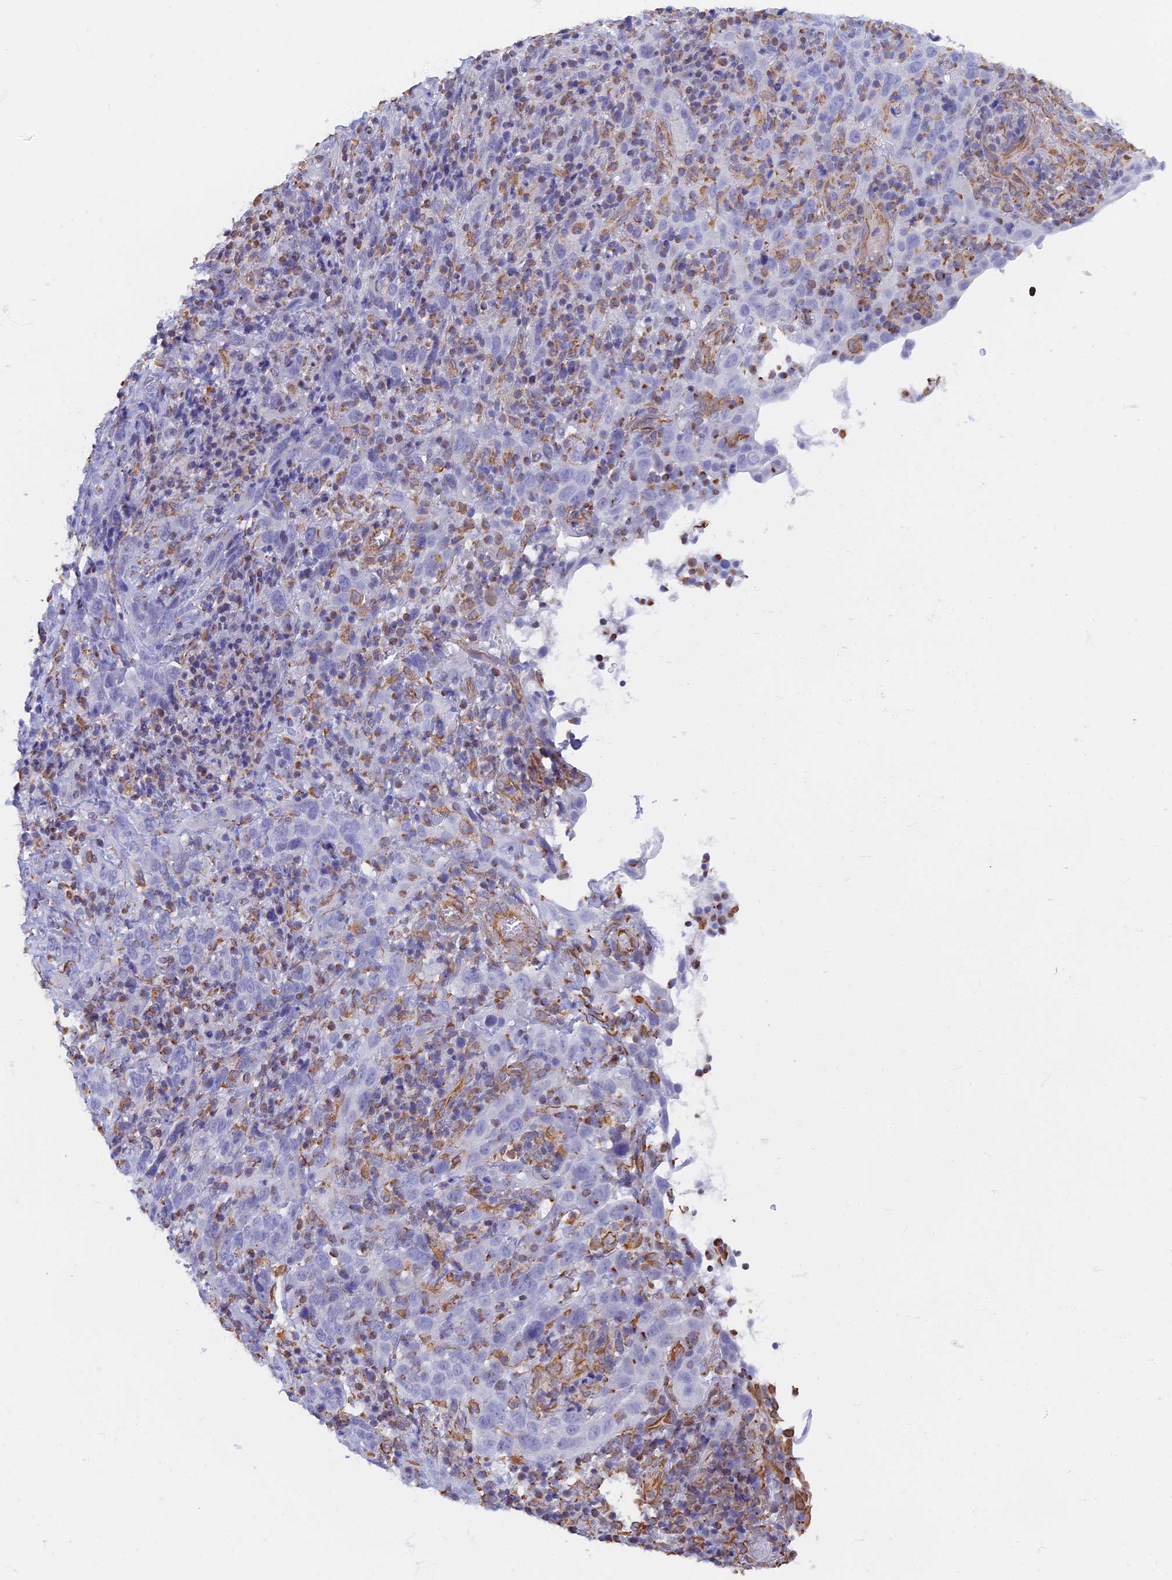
{"staining": {"intensity": "negative", "quantity": "none", "location": "none"}, "tissue": "cervical cancer", "cell_type": "Tumor cells", "image_type": "cancer", "snomed": [{"axis": "morphology", "description": "Squamous cell carcinoma, NOS"}, {"axis": "topography", "description": "Cervix"}], "caption": "A photomicrograph of human squamous cell carcinoma (cervical) is negative for staining in tumor cells. The staining was performed using DAB (3,3'-diaminobenzidine) to visualize the protein expression in brown, while the nuclei were stained in blue with hematoxylin (Magnification: 20x).", "gene": "RMC1", "patient": {"sex": "female", "age": 46}}